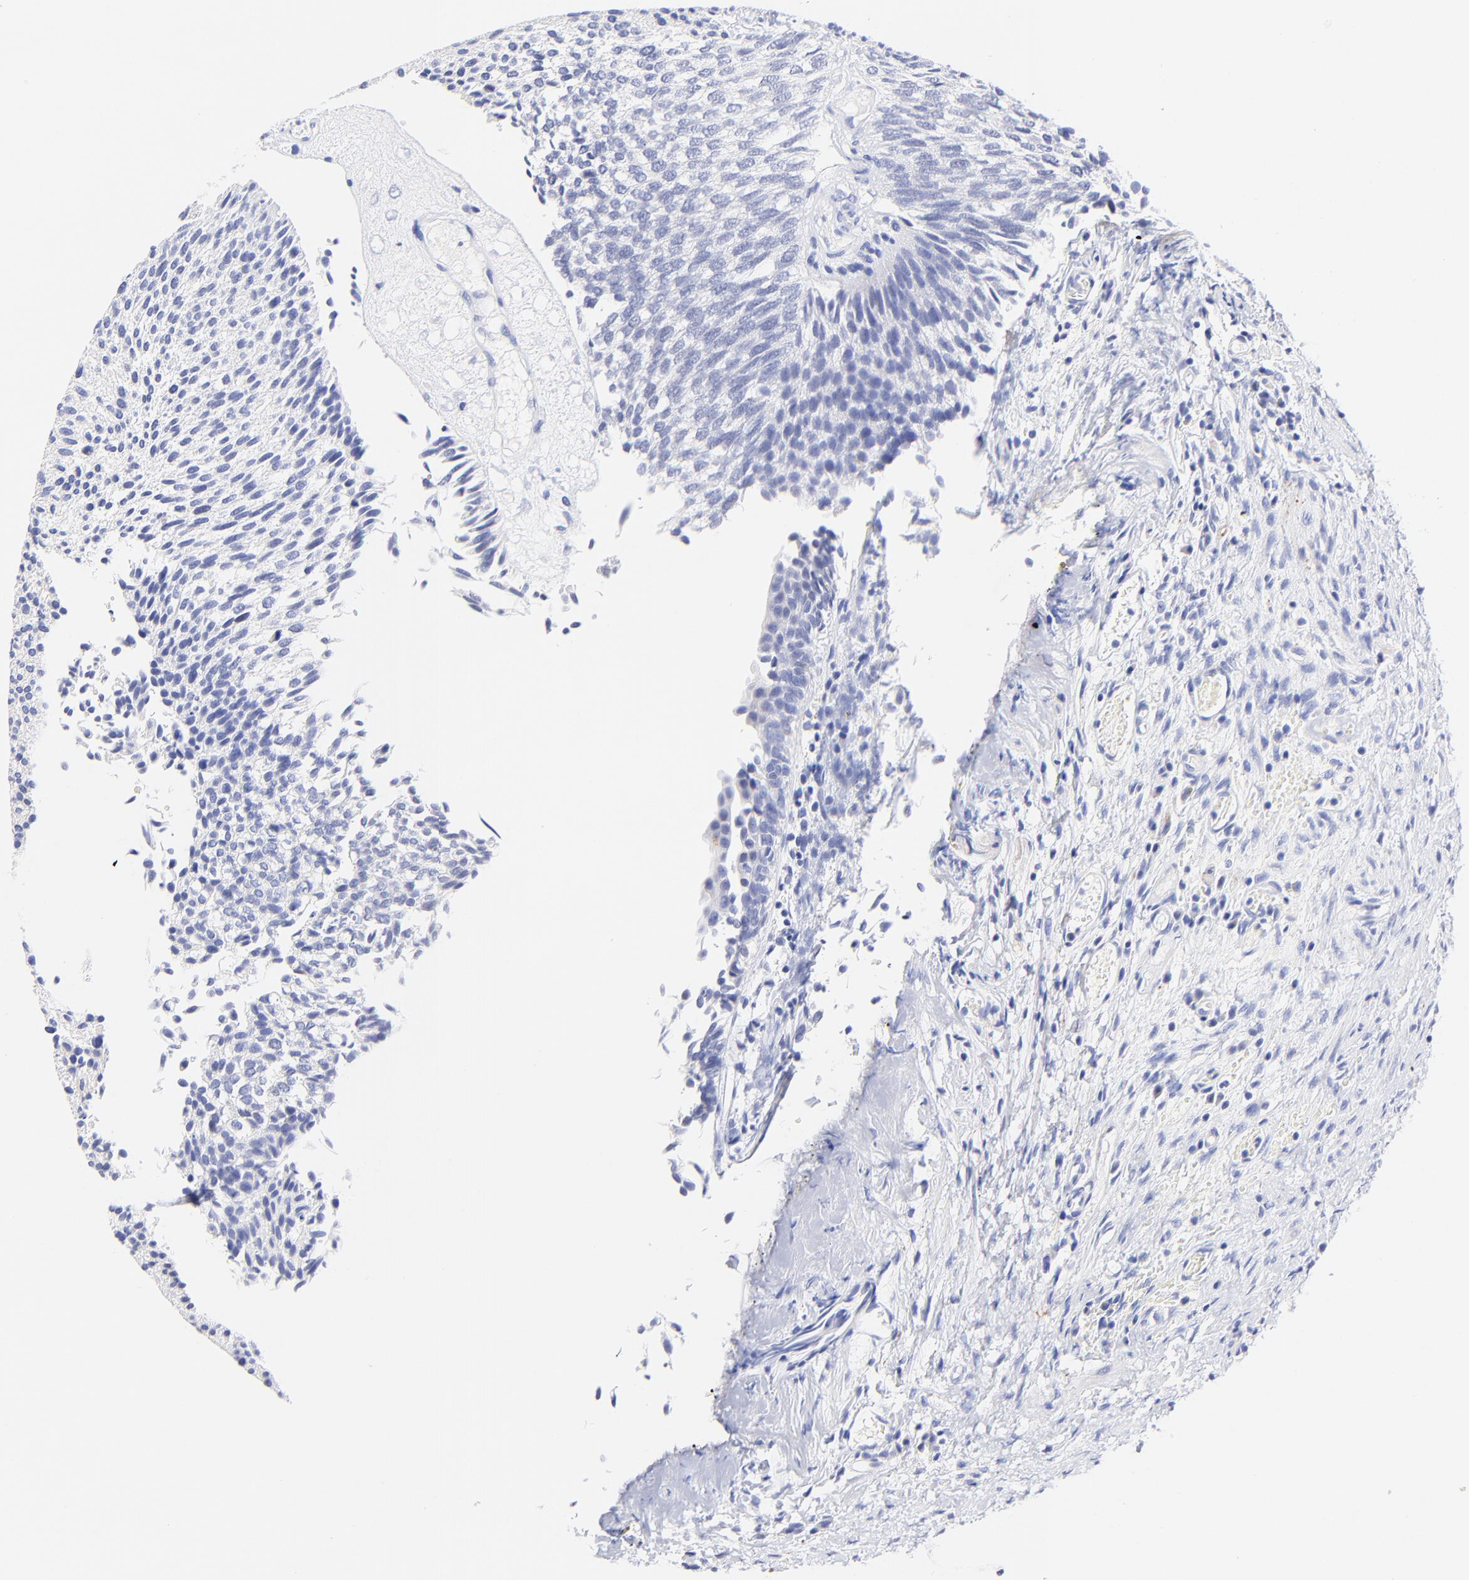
{"staining": {"intensity": "negative", "quantity": "none", "location": "none"}, "tissue": "urothelial cancer", "cell_type": "Tumor cells", "image_type": "cancer", "snomed": [{"axis": "morphology", "description": "Urothelial carcinoma, Low grade"}, {"axis": "topography", "description": "Urinary bladder"}], "caption": "IHC of urothelial carcinoma (low-grade) shows no positivity in tumor cells.", "gene": "RAB3A", "patient": {"sex": "male", "age": 84}}